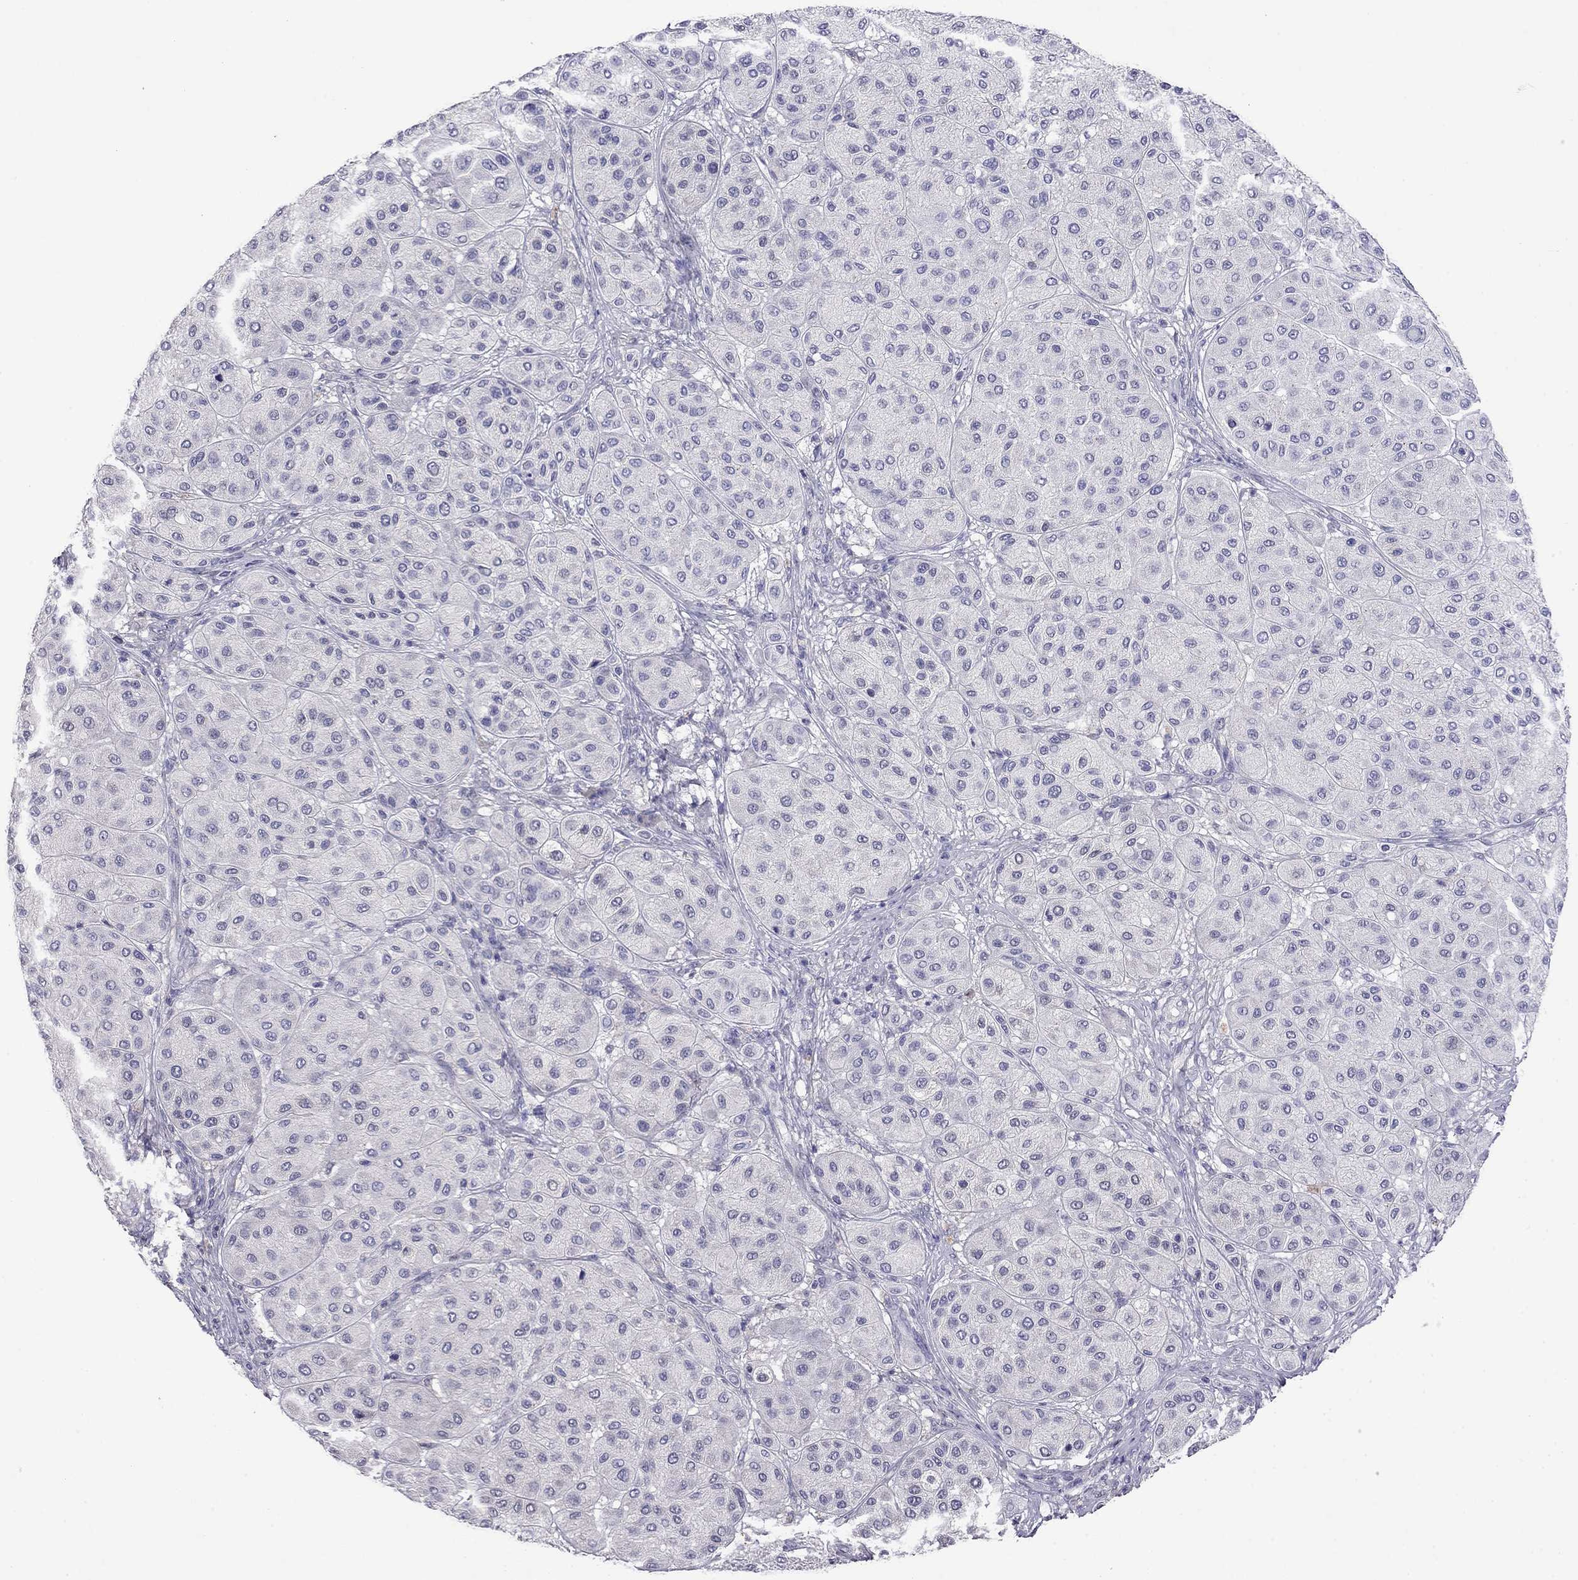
{"staining": {"intensity": "negative", "quantity": "none", "location": "none"}, "tissue": "melanoma", "cell_type": "Tumor cells", "image_type": "cancer", "snomed": [{"axis": "morphology", "description": "Malignant melanoma, Metastatic site"}, {"axis": "topography", "description": "Smooth muscle"}], "caption": "Histopathology image shows no significant protein expression in tumor cells of malignant melanoma (metastatic site).", "gene": "WNK3", "patient": {"sex": "male", "age": 41}}